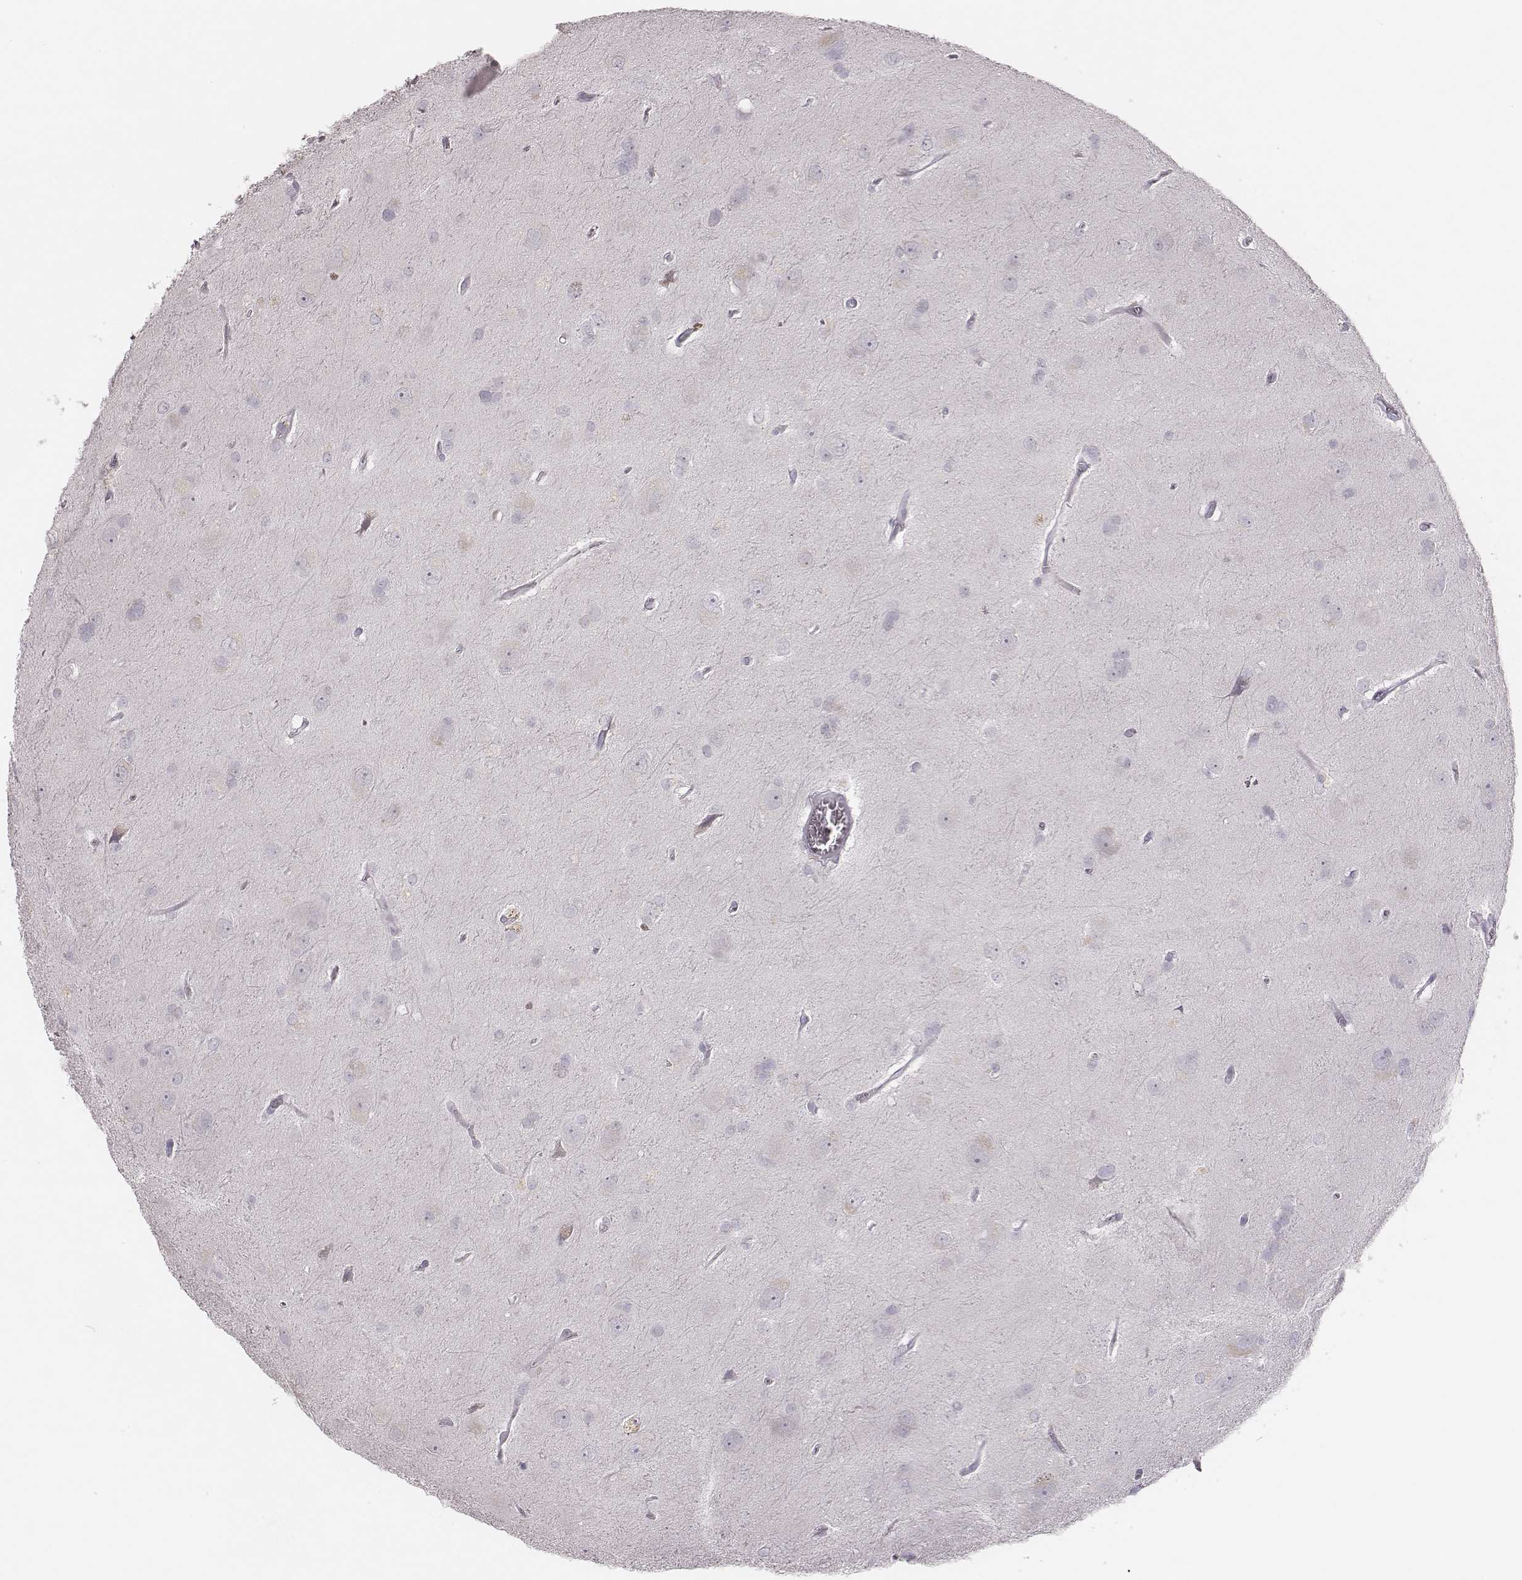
{"staining": {"intensity": "negative", "quantity": "none", "location": "none"}, "tissue": "glioma", "cell_type": "Tumor cells", "image_type": "cancer", "snomed": [{"axis": "morphology", "description": "Glioma, malignant, Low grade"}, {"axis": "topography", "description": "Brain"}], "caption": "Immunohistochemical staining of human glioma demonstrates no significant positivity in tumor cells. The staining was performed using DAB (3,3'-diaminobenzidine) to visualize the protein expression in brown, while the nuclei were stained in blue with hematoxylin (Magnification: 20x).", "gene": "ADGRF4", "patient": {"sex": "male", "age": 58}}